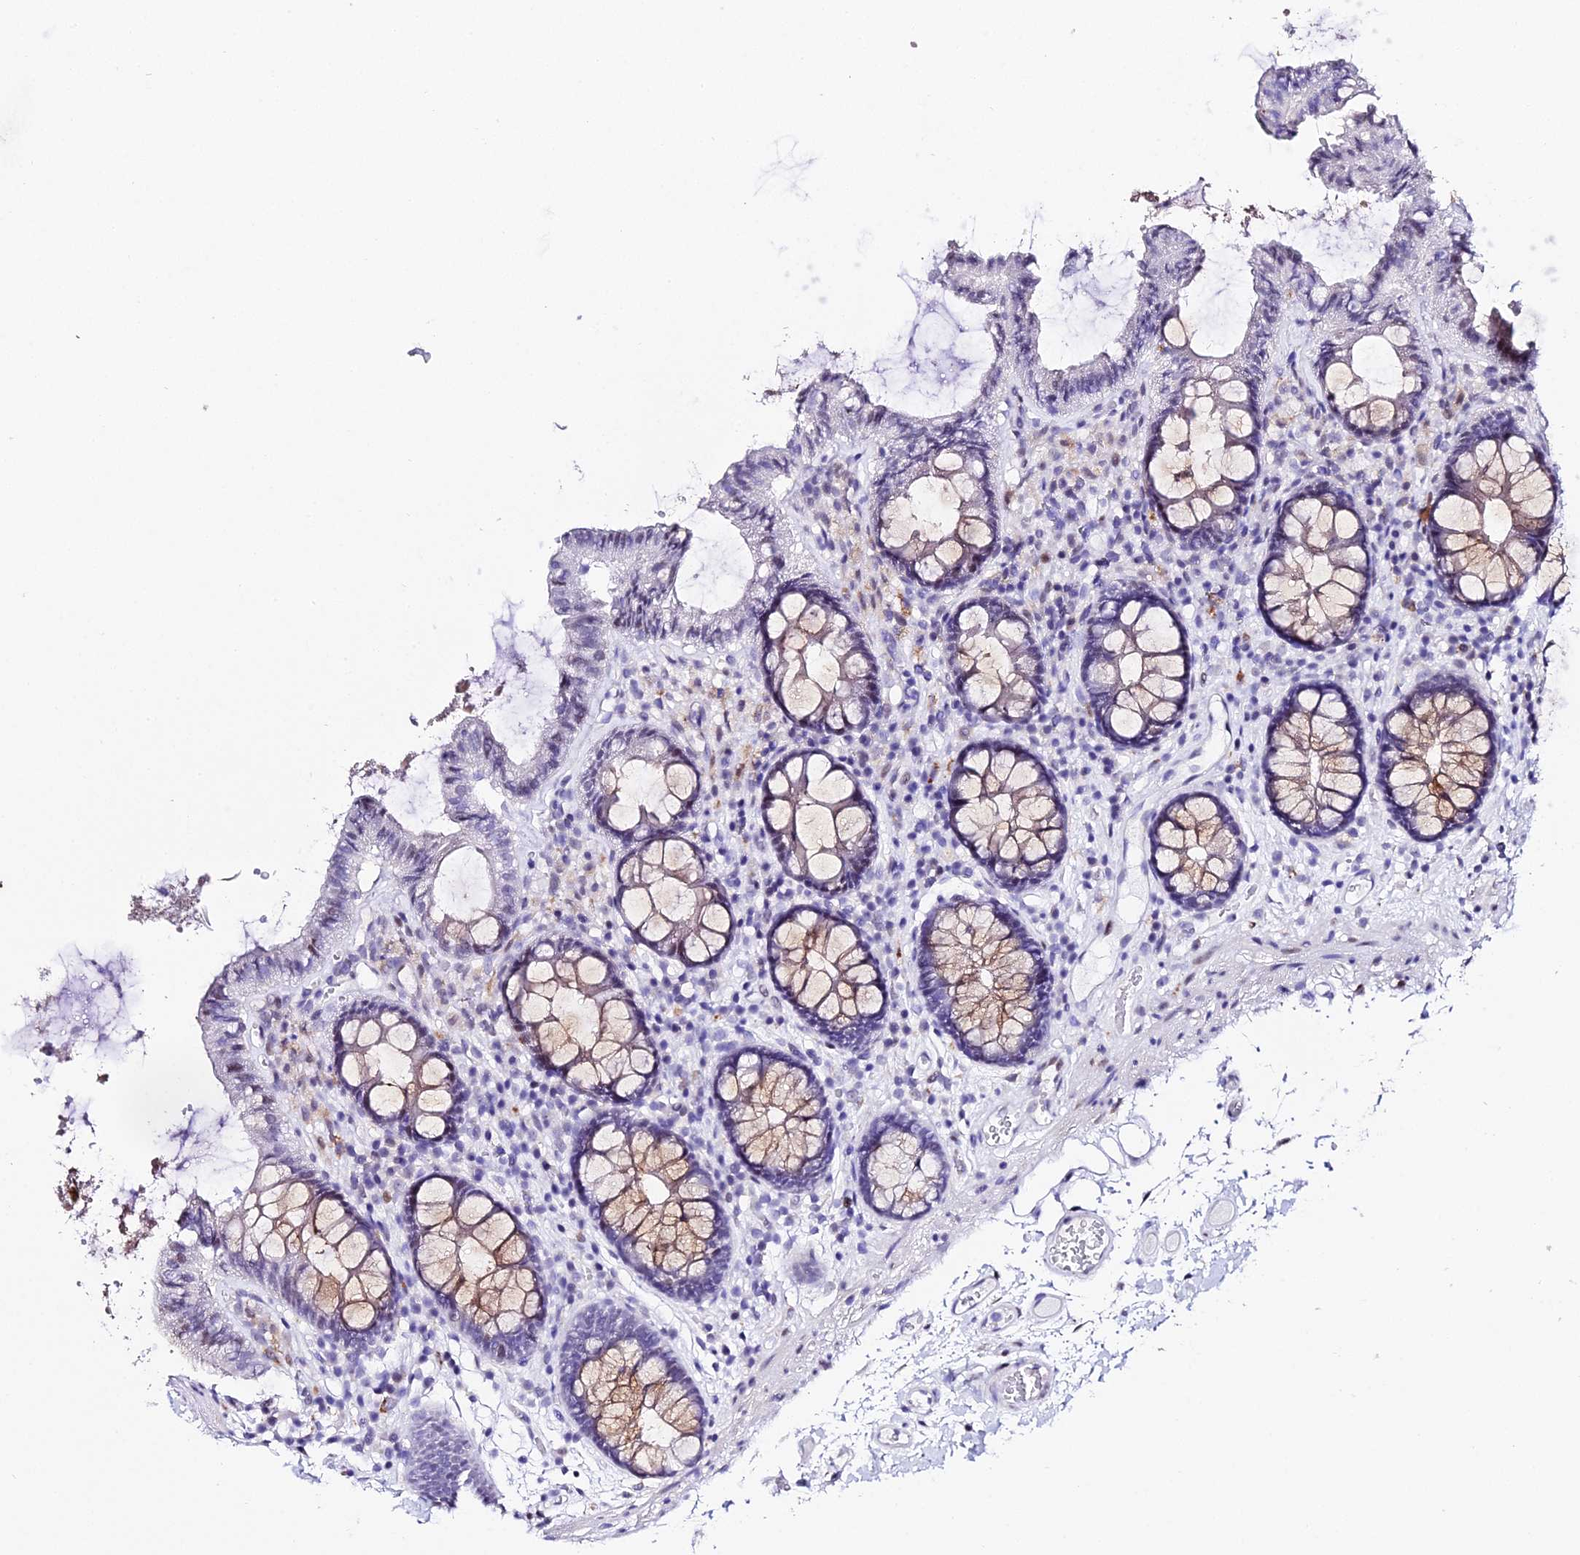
{"staining": {"intensity": "negative", "quantity": "none", "location": "none"}, "tissue": "colon", "cell_type": "Endothelial cells", "image_type": "normal", "snomed": [{"axis": "morphology", "description": "Normal tissue, NOS"}, {"axis": "topography", "description": "Colon"}], "caption": "IHC of unremarkable human colon displays no staining in endothelial cells.", "gene": "POFUT2", "patient": {"sex": "male", "age": 84}}